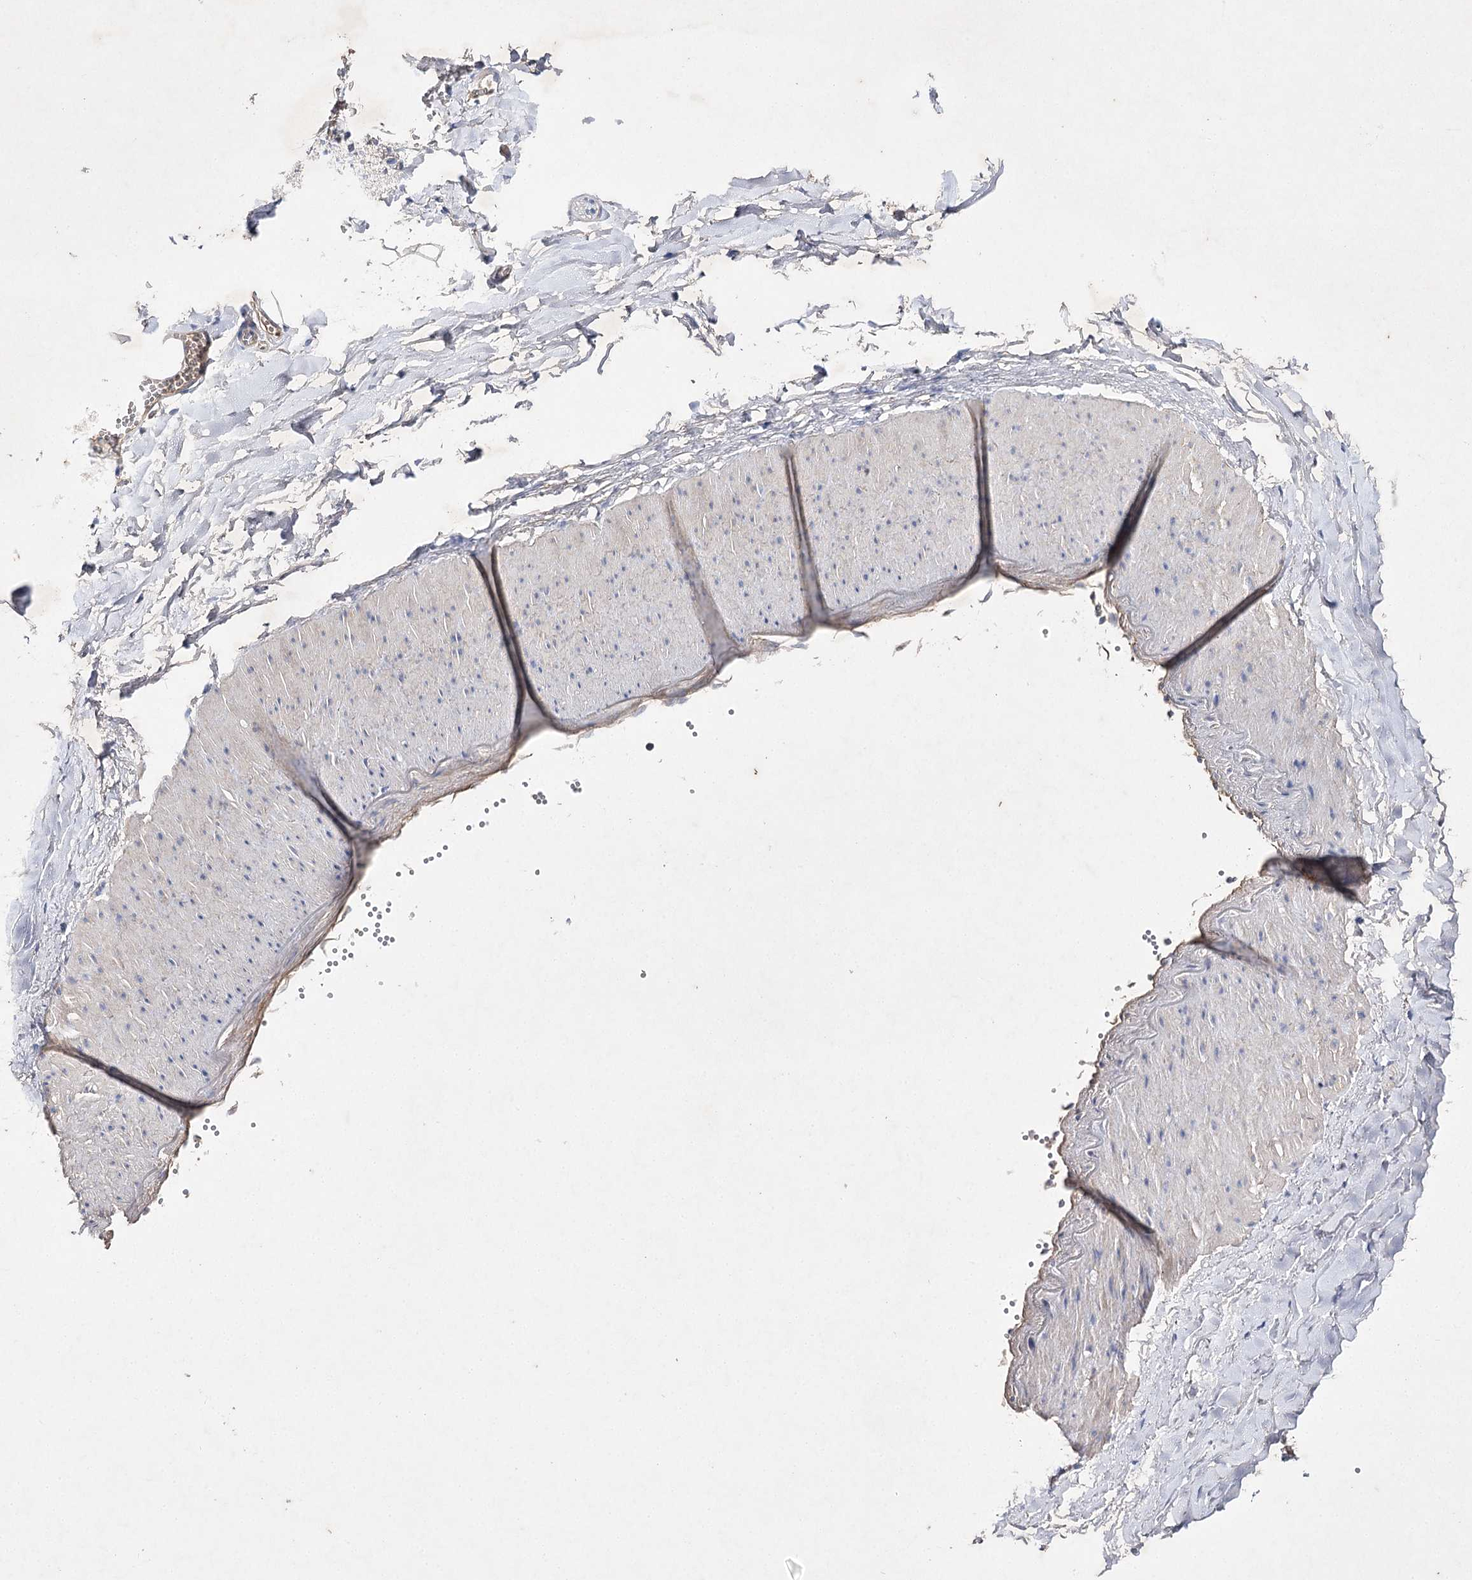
{"staining": {"intensity": "weak", "quantity": "25%-75%", "location": "cytoplasmic/membranous"}, "tissue": "adipose tissue", "cell_type": "Adipocytes", "image_type": "normal", "snomed": [{"axis": "morphology", "description": "Normal tissue, NOS"}, {"axis": "topography", "description": "Gallbladder"}, {"axis": "topography", "description": "Peripheral nerve tissue"}], "caption": "DAB (3,3'-diaminobenzidine) immunohistochemical staining of normal adipose tissue demonstrates weak cytoplasmic/membranous protein expression in about 25%-75% of adipocytes. (DAB (3,3'-diaminobenzidine) IHC, brown staining for protein, blue staining for nuclei).", "gene": "BCR", "patient": {"sex": "male", "age": 38}}